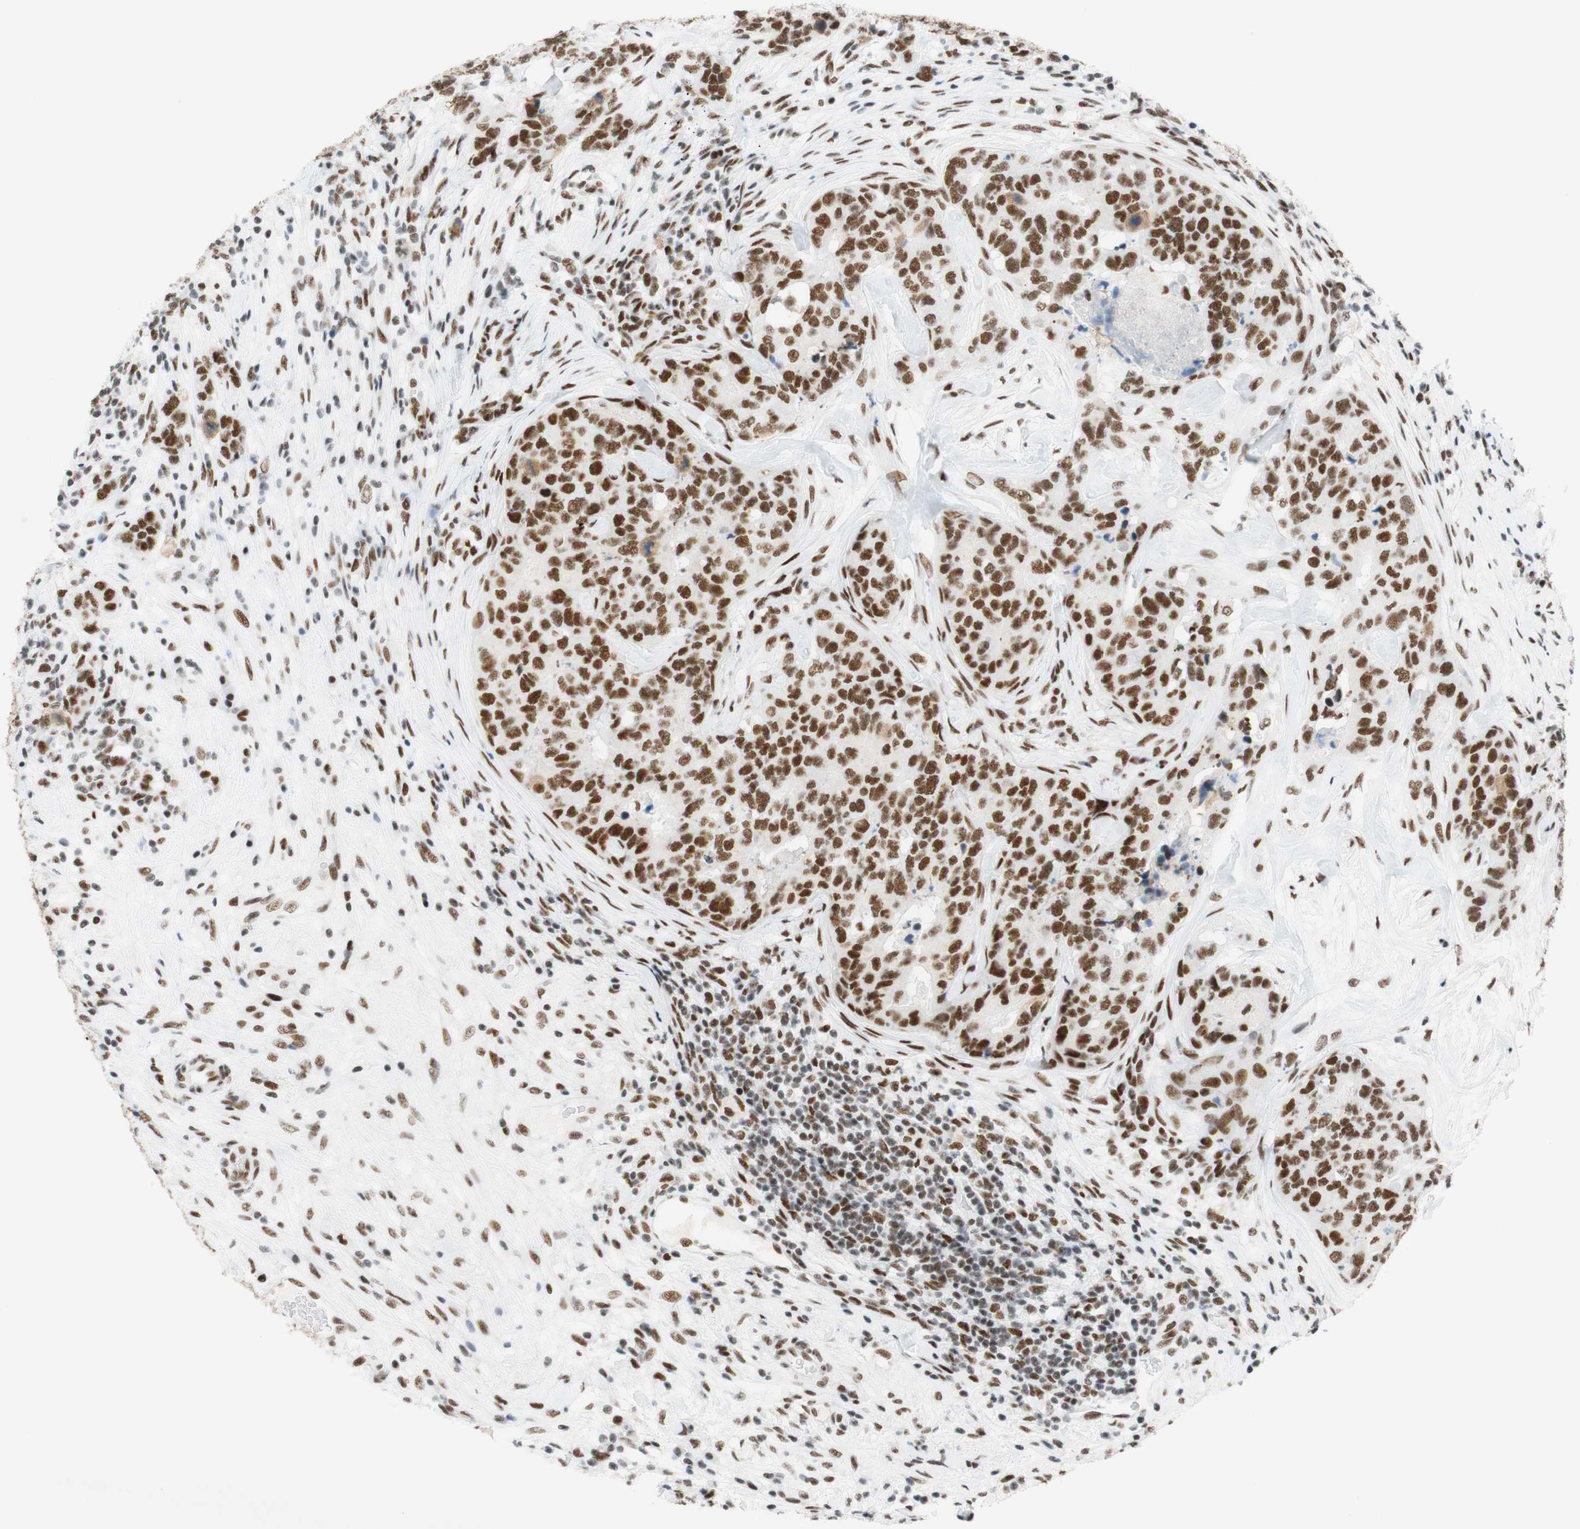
{"staining": {"intensity": "moderate", "quantity": ">75%", "location": "nuclear"}, "tissue": "breast cancer", "cell_type": "Tumor cells", "image_type": "cancer", "snomed": [{"axis": "morphology", "description": "Lobular carcinoma"}, {"axis": "topography", "description": "Breast"}], "caption": "Lobular carcinoma (breast) was stained to show a protein in brown. There is medium levels of moderate nuclear positivity in about >75% of tumor cells.", "gene": "RNF20", "patient": {"sex": "female", "age": 59}}